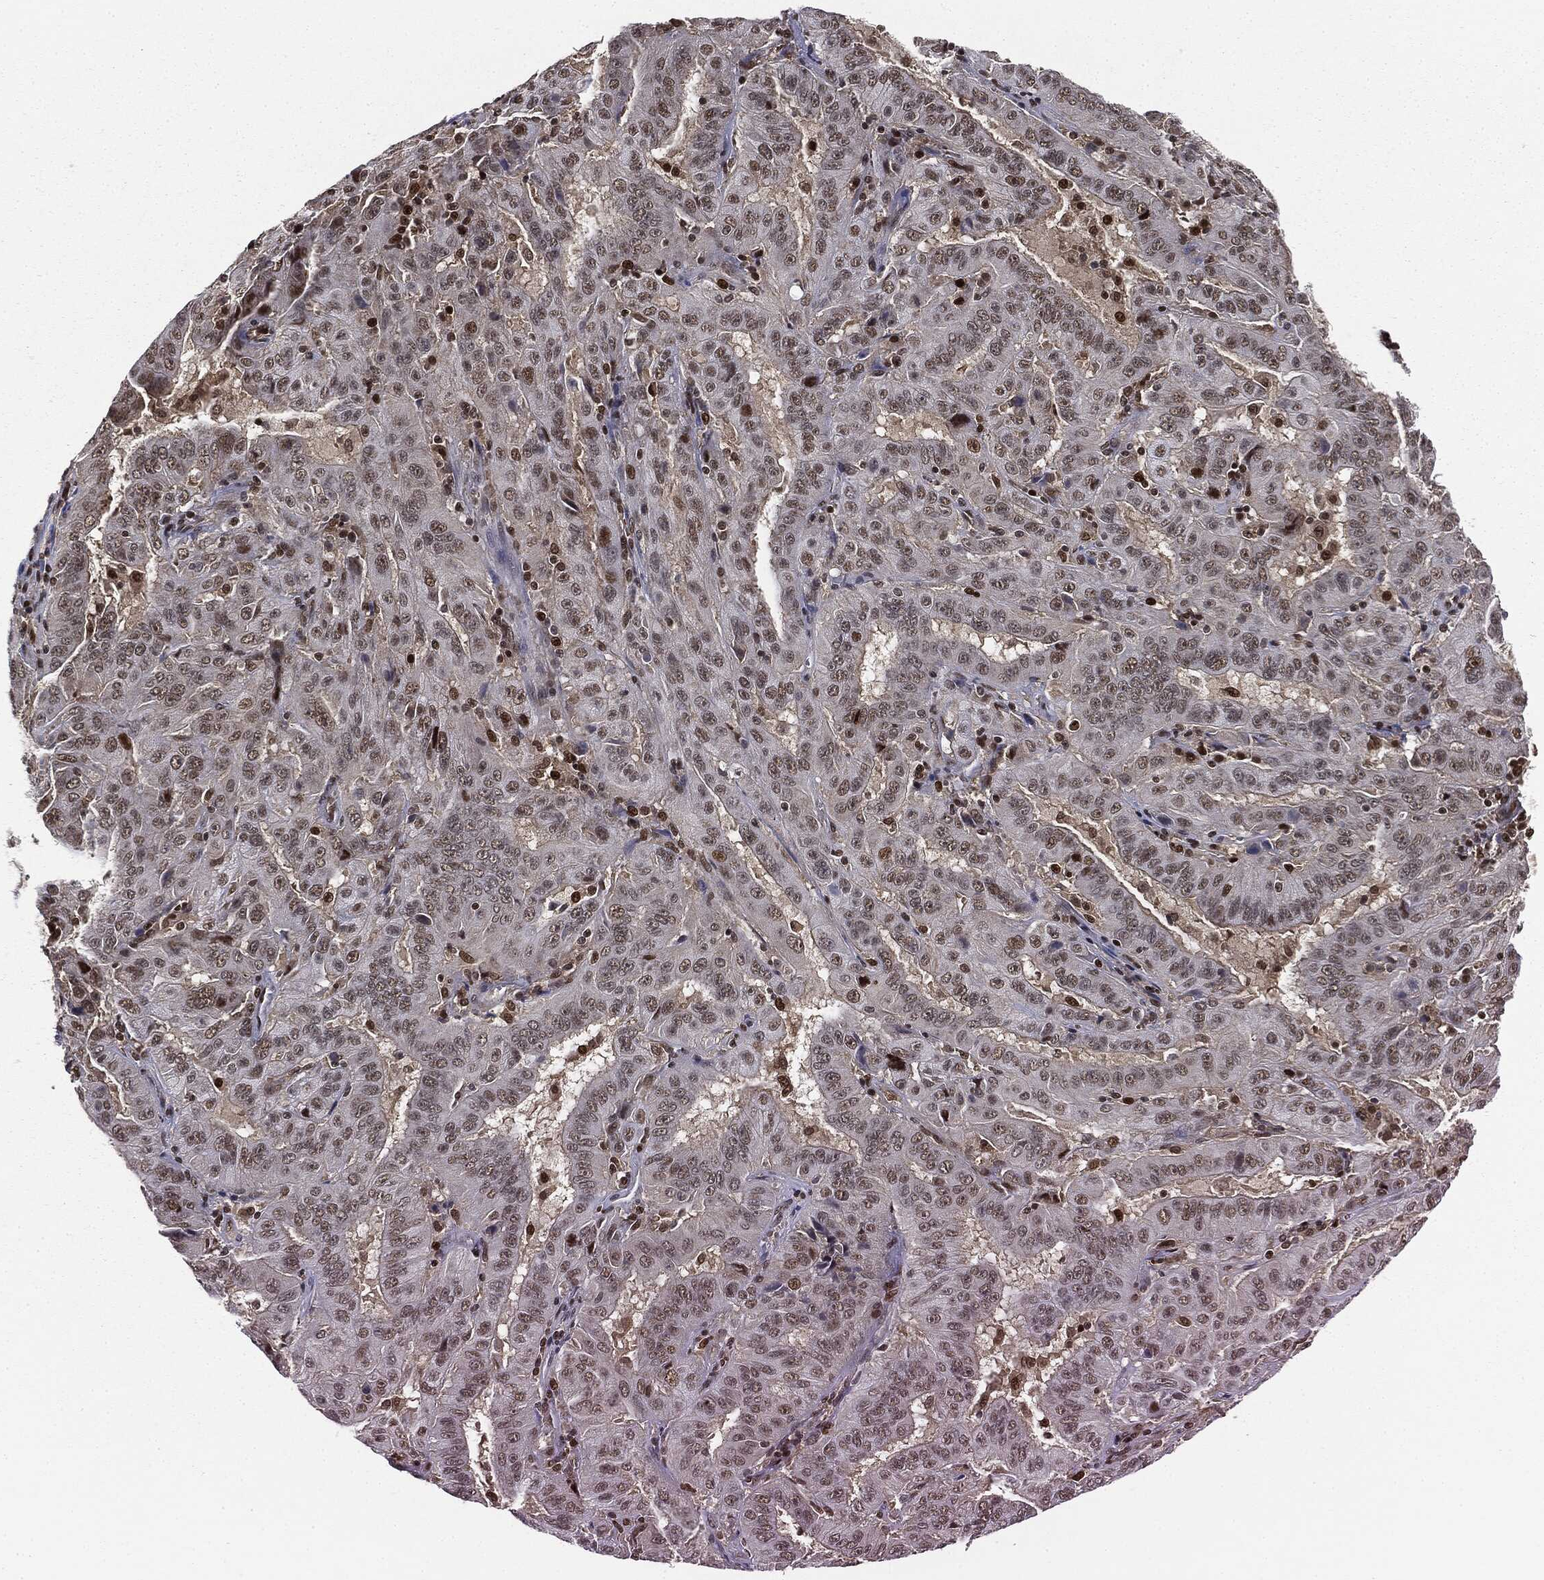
{"staining": {"intensity": "weak", "quantity": "<25%", "location": "nuclear"}, "tissue": "pancreatic cancer", "cell_type": "Tumor cells", "image_type": "cancer", "snomed": [{"axis": "morphology", "description": "Adenocarcinoma, NOS"}, {"axis": "topography", "description": "Pancreas"}], "caption": "Tumor cells show no significant staining in pancreatic cancer.", "gene": "TBC1D22A", "patient": {"sex": "male", "age": 63}}